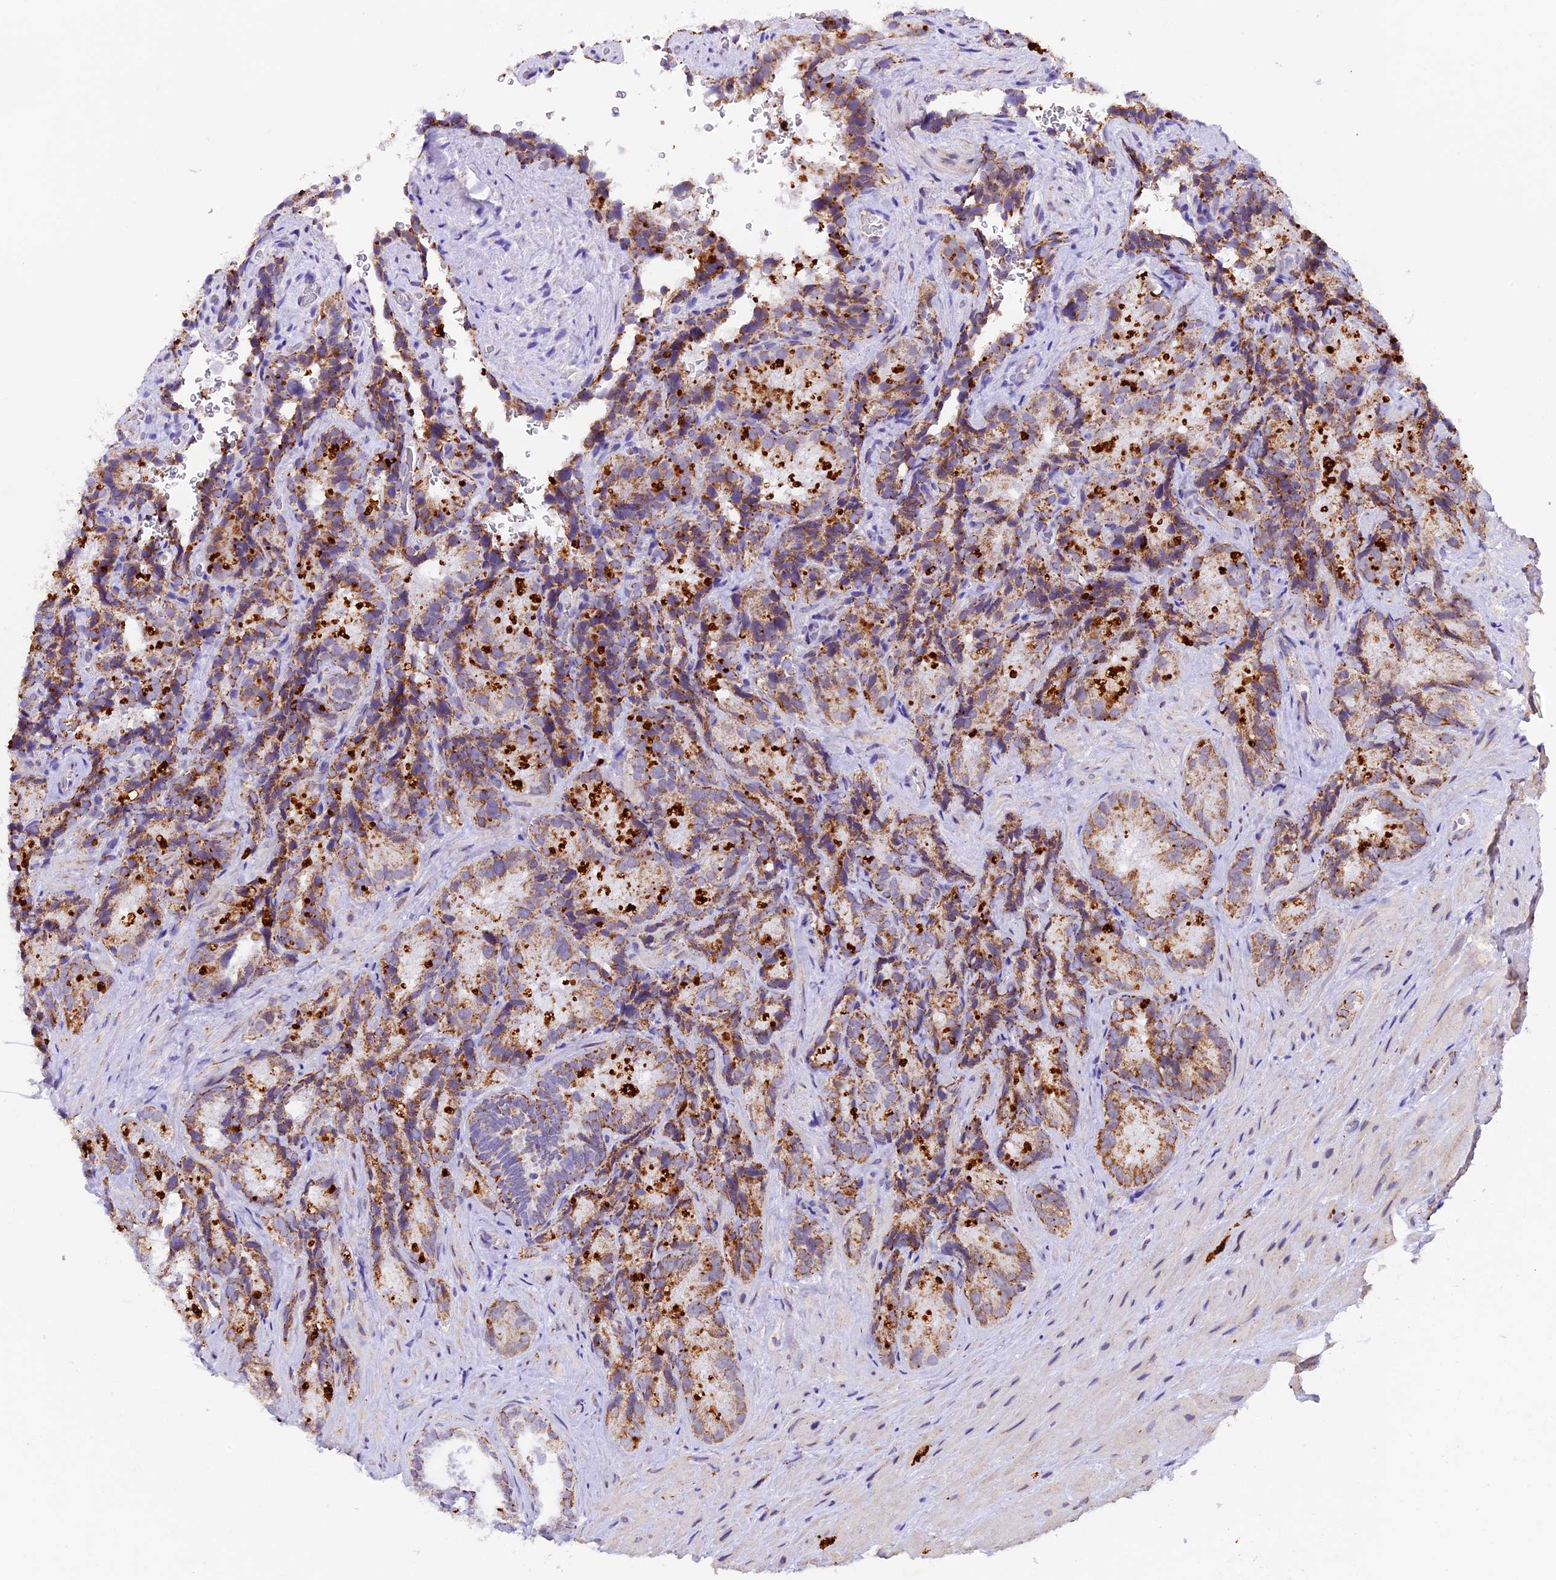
{"staining": {"intensity": "moderate", "quantity": ">75%", "location": "cytoplasmic/membranous"}, "tissue": "seminal vesicle", "cell_type": "Glandular cells", "image_type": "normal", "snomed": [{"axis": "morphology", "description": "Normal tissue, NOS"}, {"axis": "topography", "description": "Seminal veicle"}], "caption": "IHC photomicrograph of unremarkable seminal vesicle stained for a protein (brown), which reveals medium levels of moderate cytoplasmic/membranous staining in about >75% of glandular cells.", "gene": "TFAM", "patient": {"sex": "male", "age": 58}}